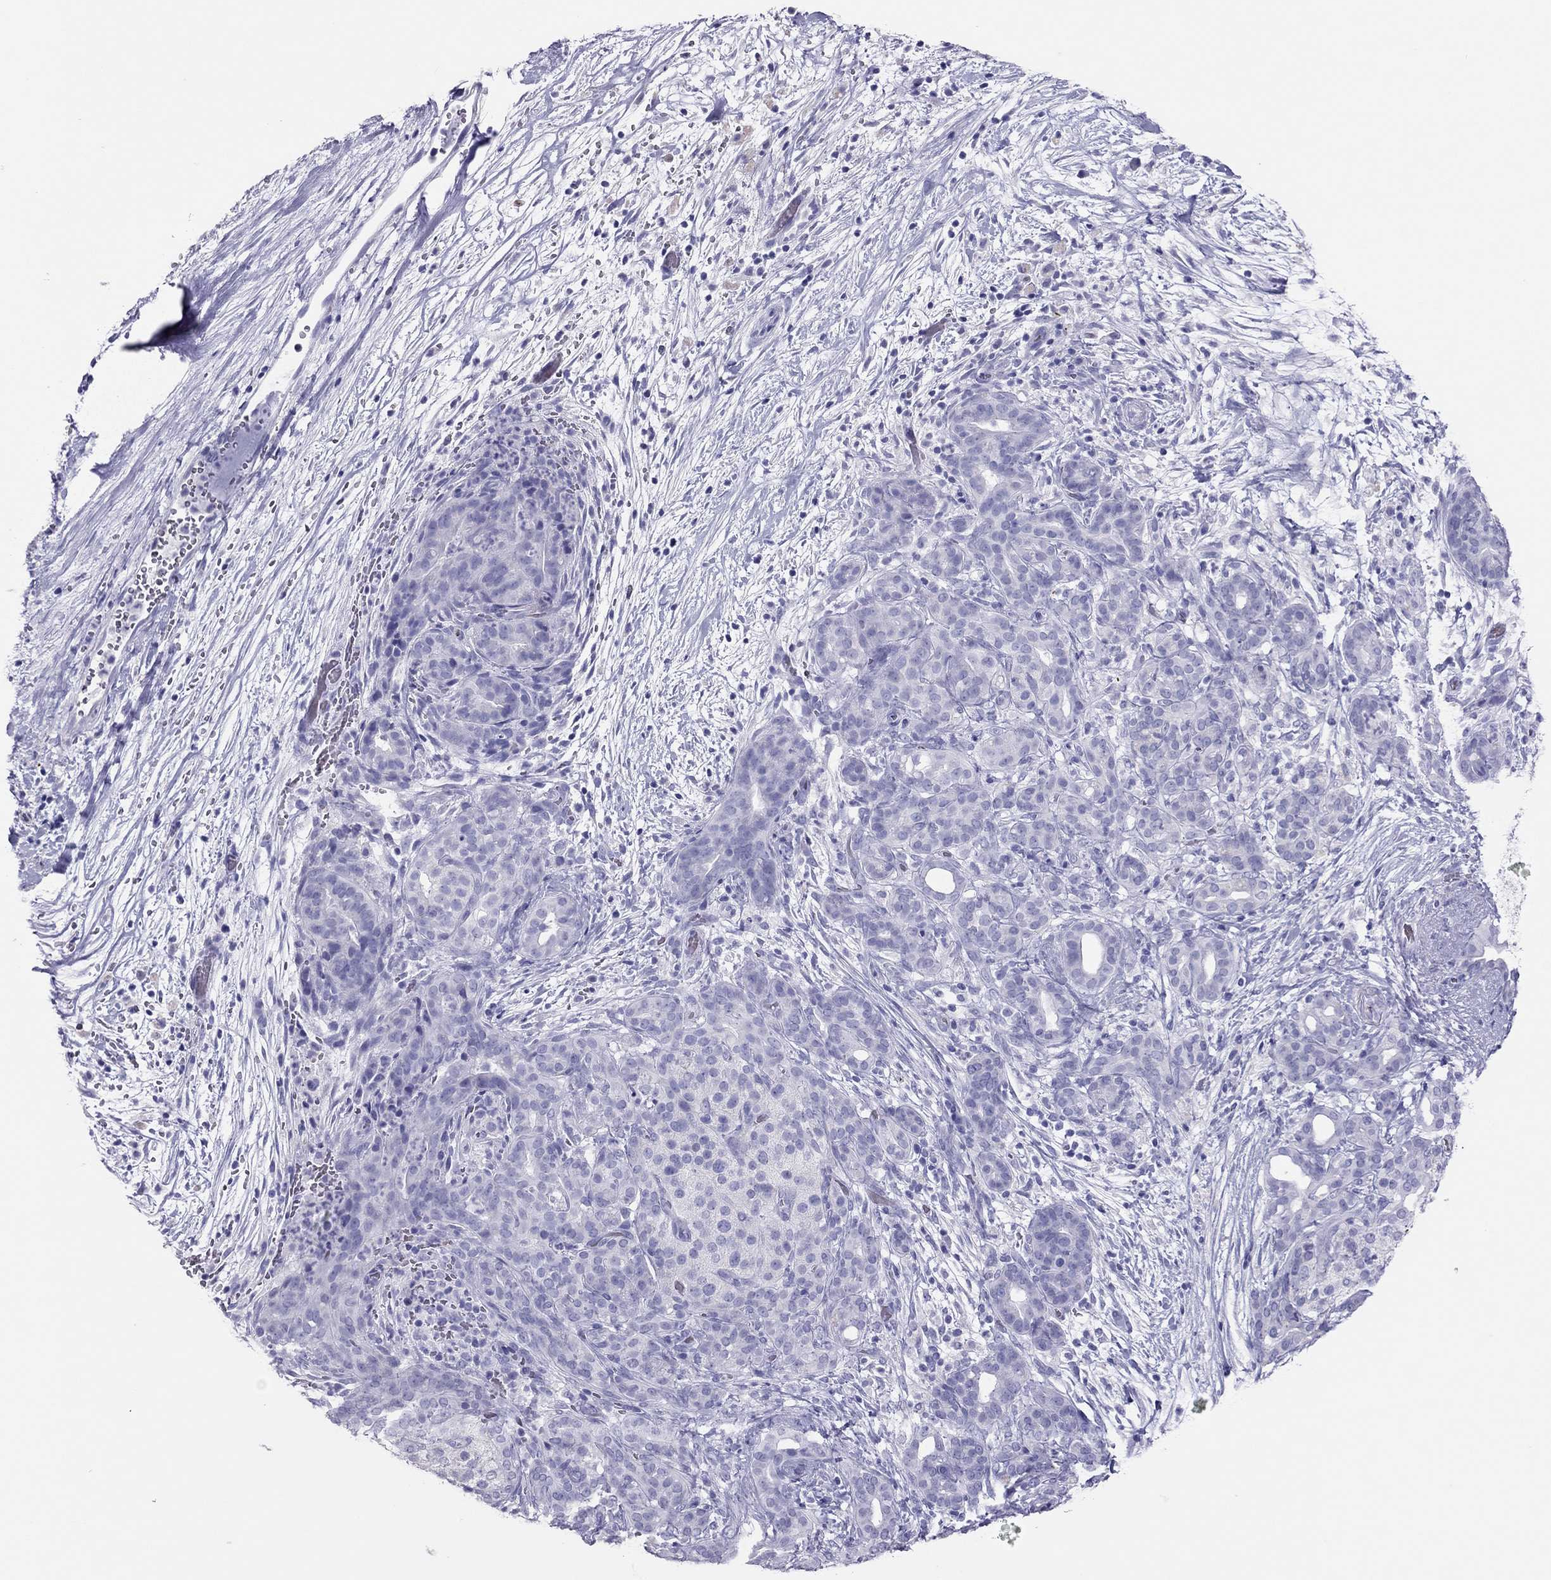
{"staining": {"intensity": "negative", "quantity": "none", "location": "none"}, "tissue": "pancreatic cancer", "cell_type": "Tumor cells", "image_type": "cancer", "snomed": [{"axis": "morphology", "description": "Adenocarcinoma, NOS"}, {"axis": "topography", "description": "Pancreas"}], "caption": "This histopathology image is of pancreatic cancer (adenocarcinoma) stained with IHC to label a protein in brown with the nuclei are counter-stained blue. There is no staining in tumor cells.", "gene": "TSHB", "patient": {"sex": "male", "age": 44}}